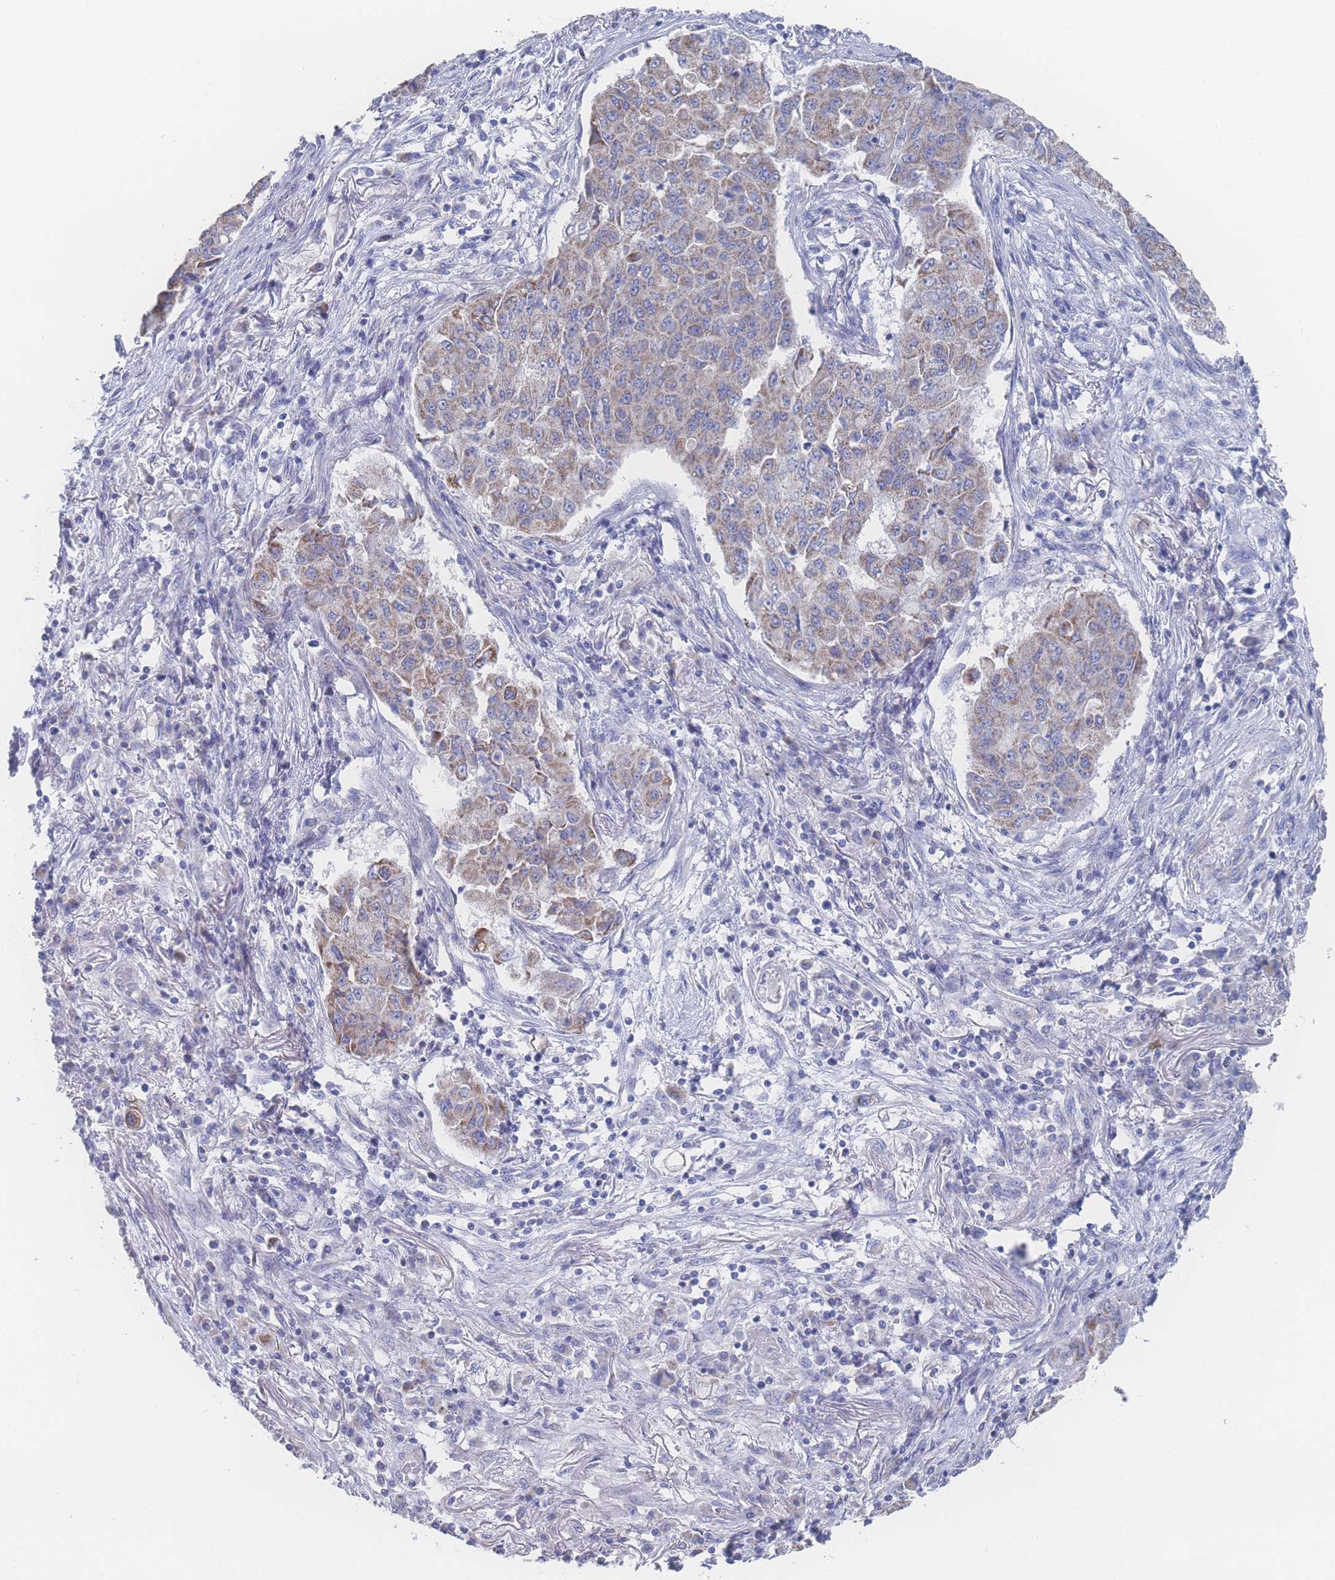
{"staining": {"intensity": "moderate", "quantity": "25%-75%", "location": "cytoplasmic/membranous"}, "tissue": "lung cancer", "cell_type": "Tumor cells", "image_type": "cancer", "snomed": [{"axis": "morphology", "description": "Squamous cell carcinoma, NOS"}, {"axis": "topography", "description": "Lung"}], "caption": "Lung cancer (squamous cell carcinoma) stained for a protein (brown) reveals moderate cytoplasmic/membranous positive positivity in approximately 25%-75% of tumor cells.", "gene": "SNPH", "patient": {"sex": "male", "age": 74}}